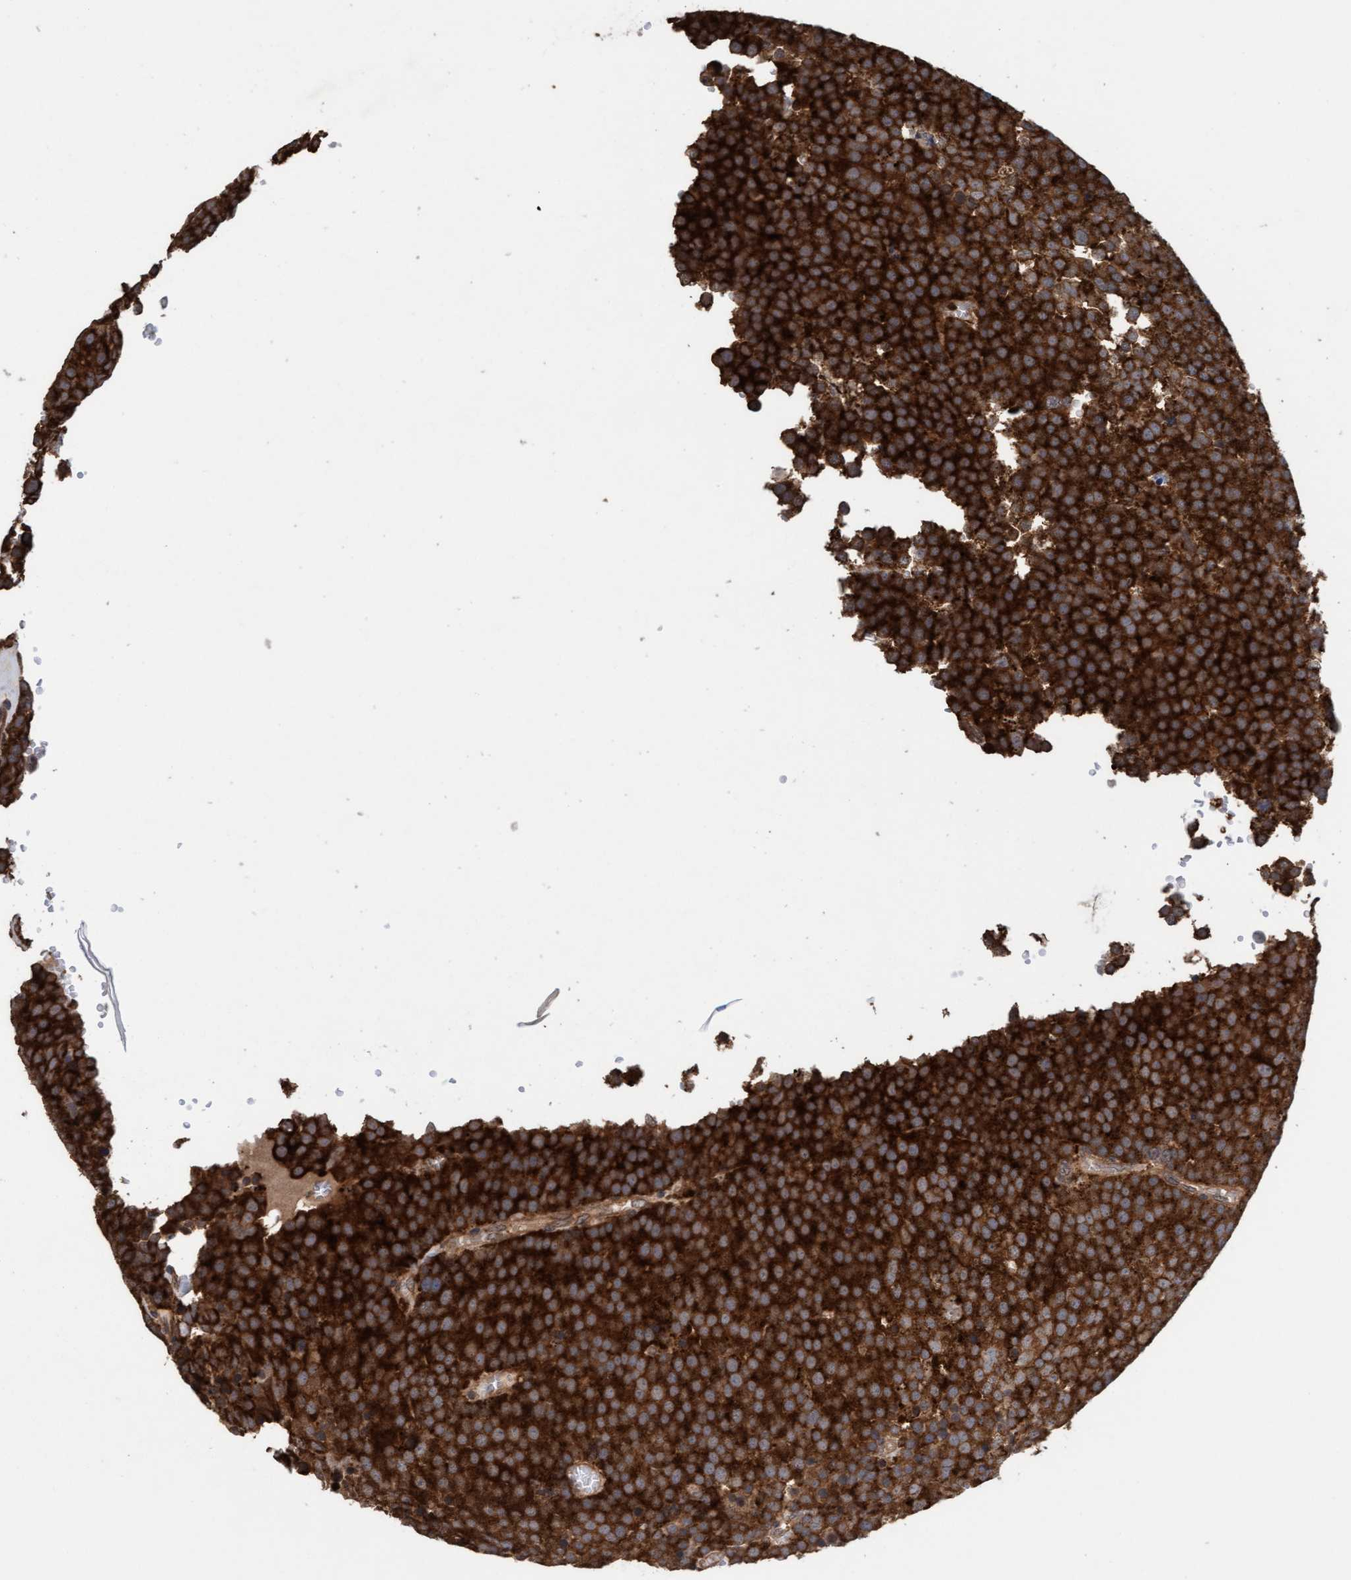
{"staining": {"intensity": "strong", "quantity": ">75%", "location": "cytoplasmic/membranous"}, "tissue": "testis cancer", "cell_type": "Tumor cells", "image_type": "cancer", "snomed": [{"axis": "morphology", "description": "Seminoma, NOS"}, {"axis": "topography", "description": "Testis"}], "caption": "Tumor cells exhibit high levels of strong cytoplasmic/membranous expression in about >75% of cells in human seminoma (testis). Immunohistochemistry stains the protein in brown and the nuclei are stained blue.", "gene": "FXR2", "patient": {"sex": "male", "age": 71}}